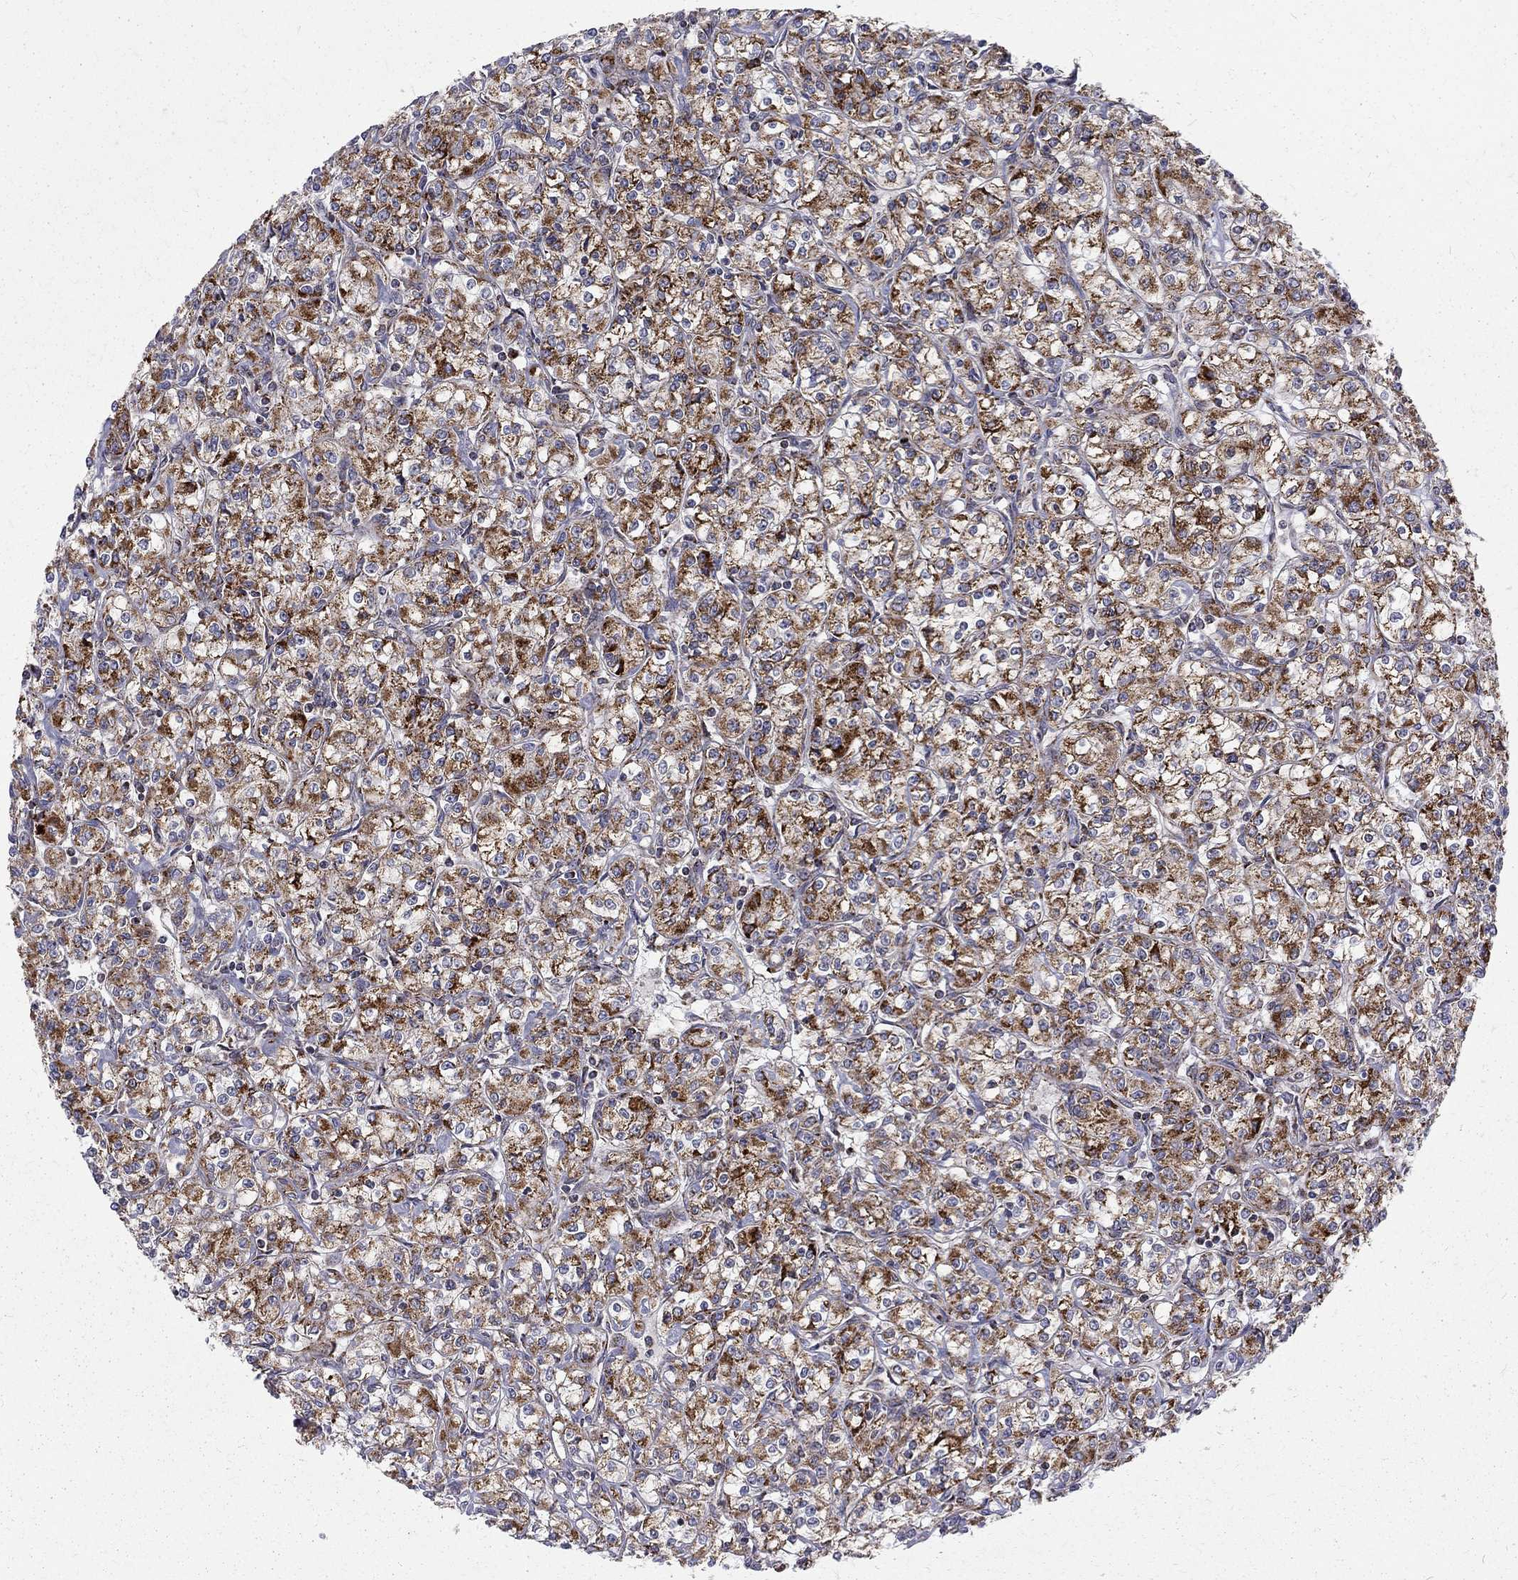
{"staining": {"intensity": "strong", "quantity": ">75%", "location": "cytoplasmic/membranous"}, "tissue": "renal cancer", "cell_type": "Tumor cells", "image_type": "cancer", "snomed": [{"axis": "morphology", "description": "Adenocarcinoma, NOS"}, {"axis": "topography", "description": "Kidney"}], "caption": "The immunohistochemical stain labels strong cytoplasmic/membranous positivity in tumor cells of renal cancer (adenocarcinoma) tissue.", "gene": "ALDH1B1", "patient": {"sex": "male", "age": 77}}